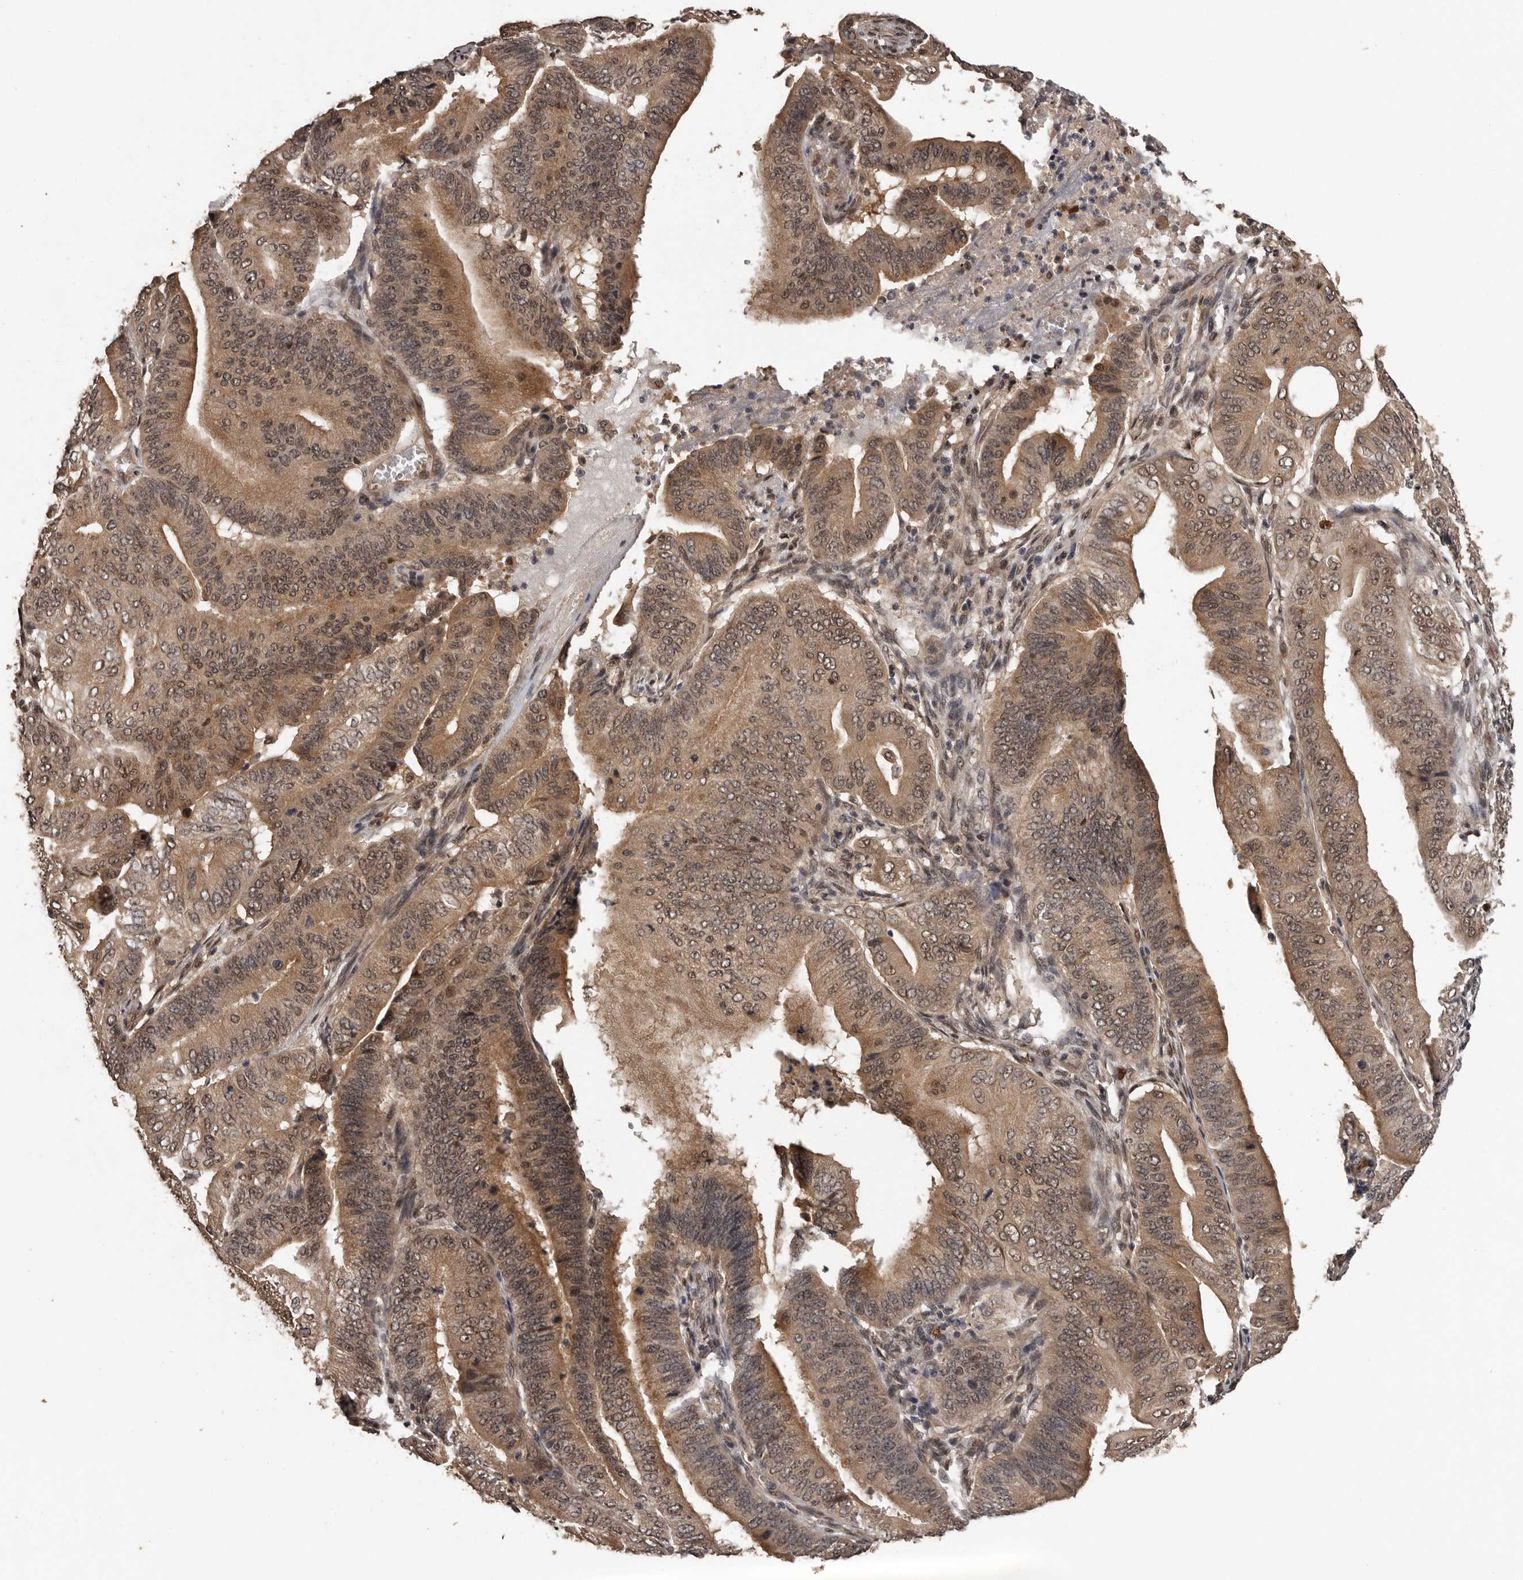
{"staining": {"intensity": "moderate", "quantity": ">75%", "location": "cytoplasmic/membranous,nuclear"}, "tissue": "pancreatic cancer", "cell_type": "Tumor cells", "image_type": "cancer", "snomed": [{"axis": "morphology", "description": "Adenocarcinoma, NOS"}, {"axis": "topography", "description": "Pancreas"}], "caption": "Pancreatic adenocarcinoma stained with a protein marker exhibits moderate staining in tumor cells.", "gene": "VPS37A", "patient": {"sex": "female", "age": 77}}